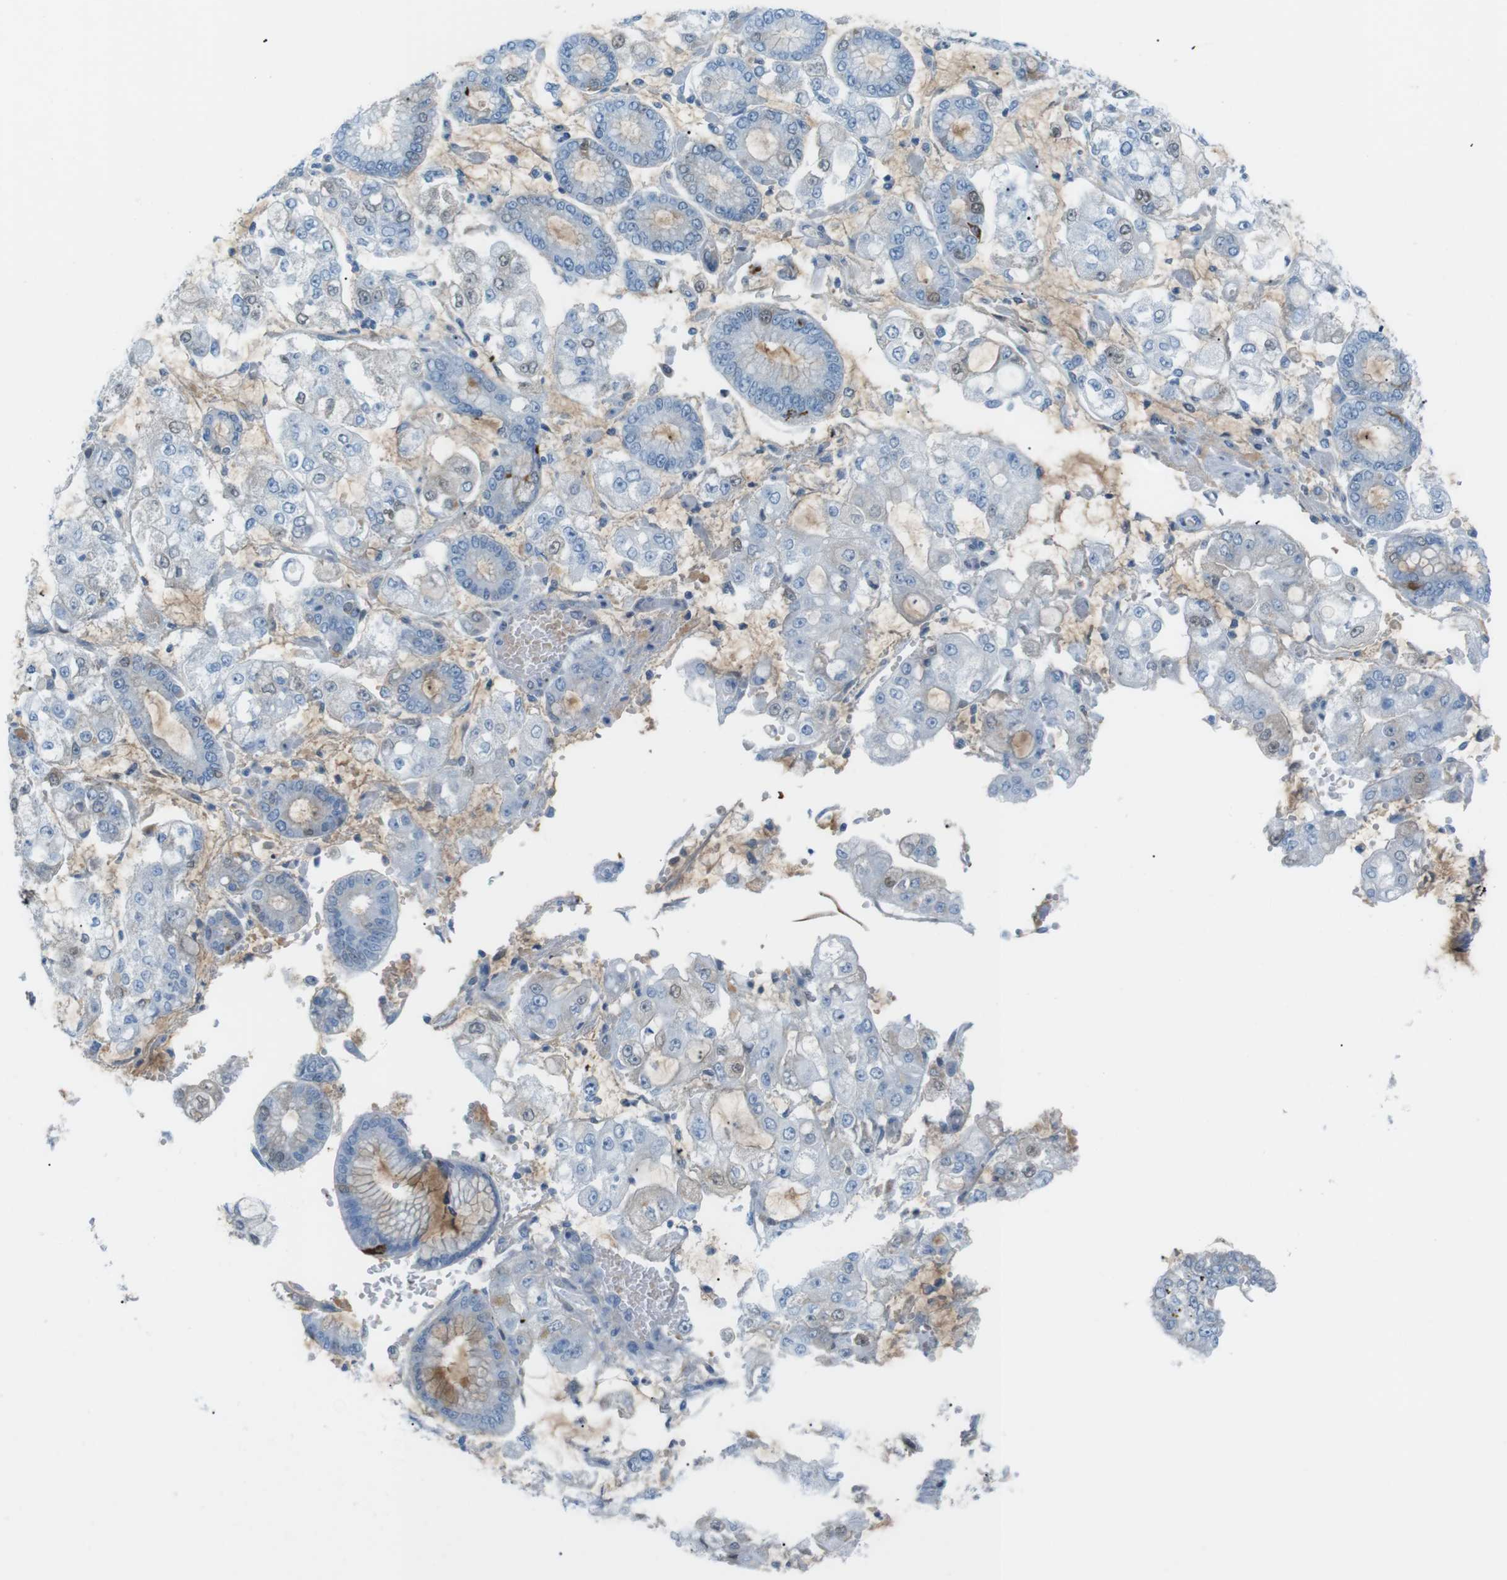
{"staining": {"intensity": "negative", "quantity": "none", "location": "none"}, "tissue": "stomach cancer", "cell_type": "Tumor cells", "image_type": "cancer", "snomed": [{"axis": "morphology", "description": "Adenocarcinoma, NOS"}, {"axis": "topography", "description": "Stomach"}], "caption": "This is an immunohistochemistry (IHC) histopathology image of human stomach adenocarcinoma. There is no expression in tumor cells.", "gene": "AZGP1", "patient": {"sex": "male", "age": 76}}